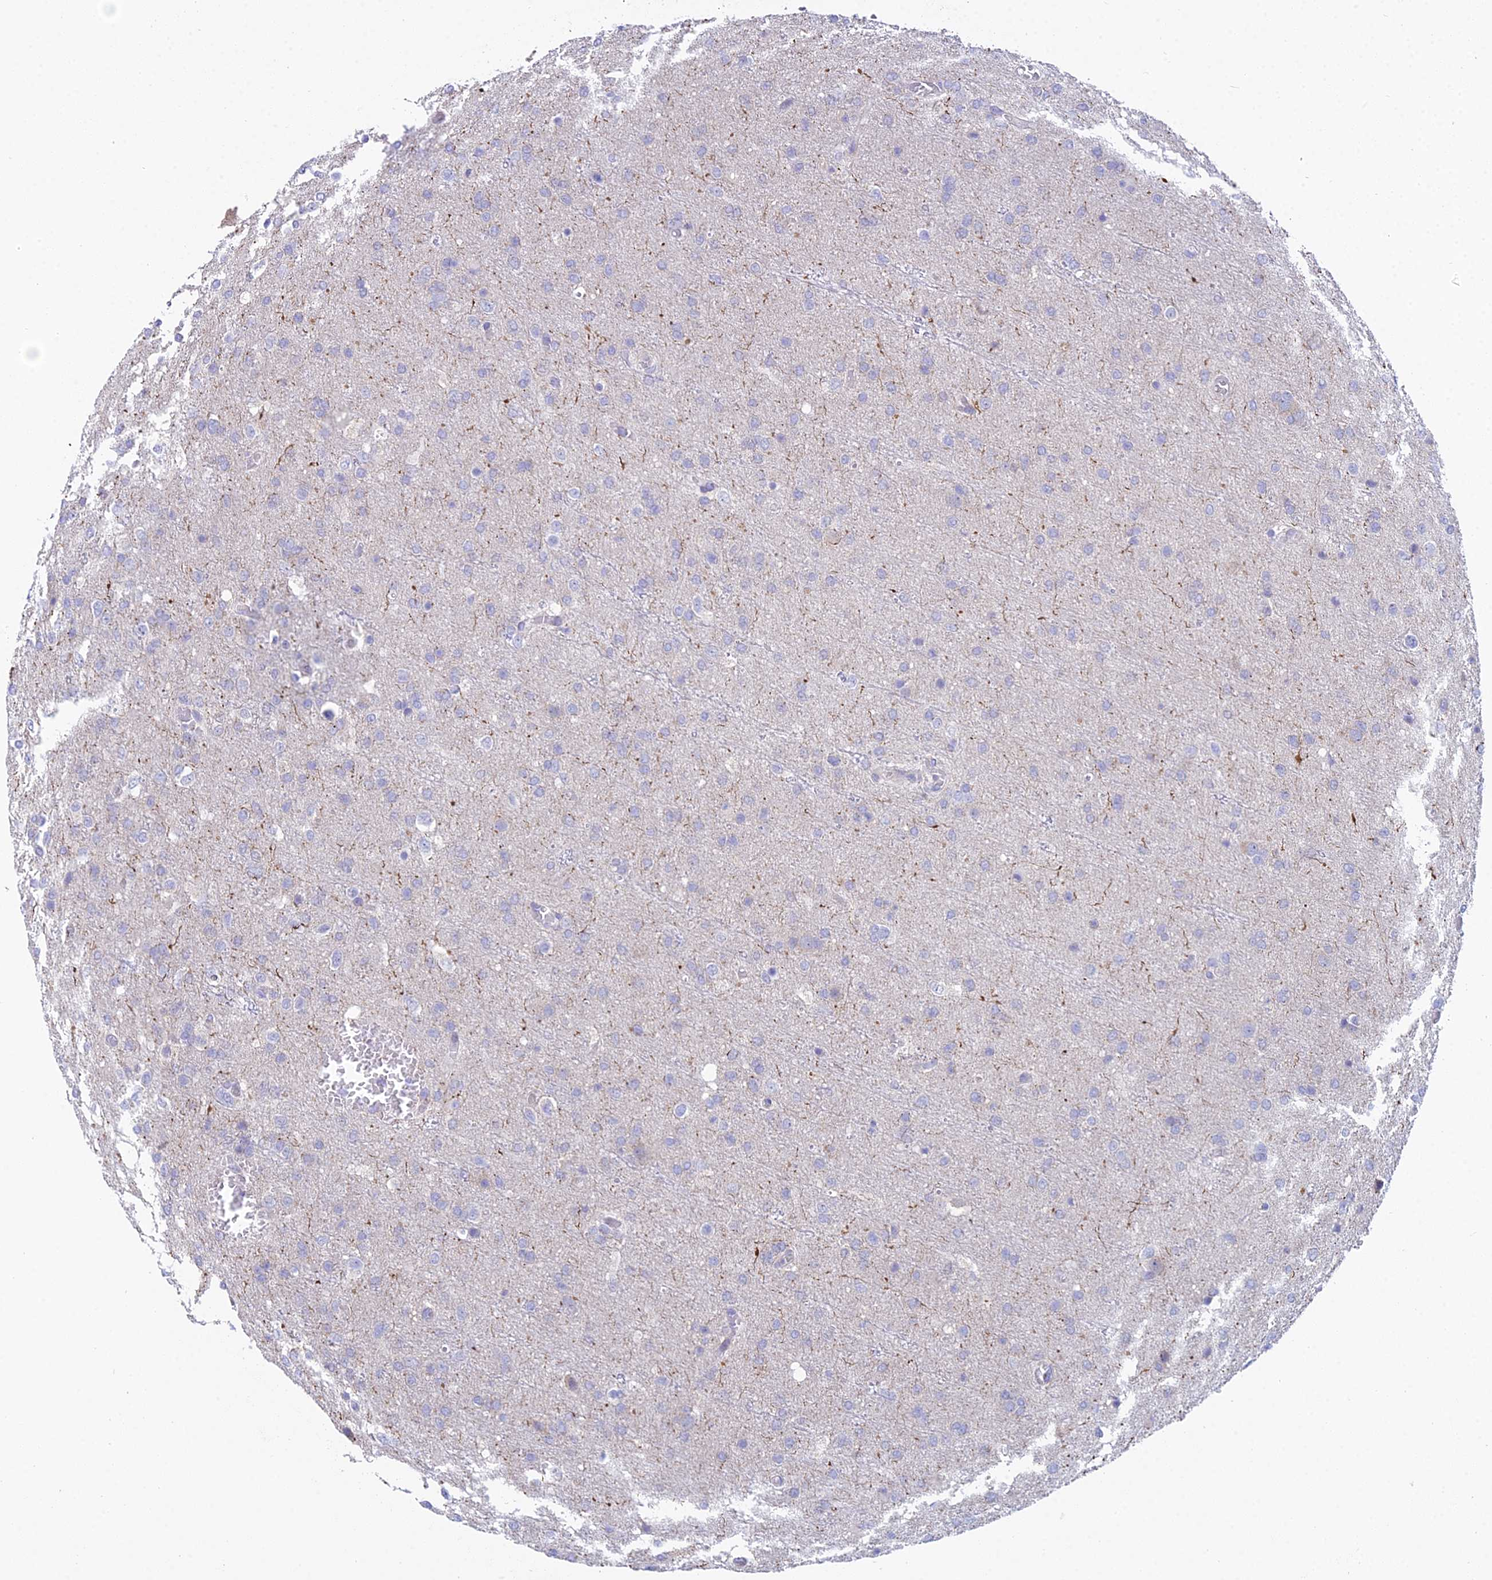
{"staining": {"intensity": "negative", "quantity": "none", "location": "none"}, "tissue": "glioma", "cell_type": "Tumor cells", "image_type": "cancer", "snomed": [{"axis": "morphology", "description": "Glioma, malignant, High grade"}, {"axis": "topography", "description": "Brain"}], "caption": "DAB immunohistochemical staining of human malignant glioma (high-grade) displays no significant positivity in tumor cells.", "gene": "CFAP206", "patient": {"sex": "female", "age": 74}}